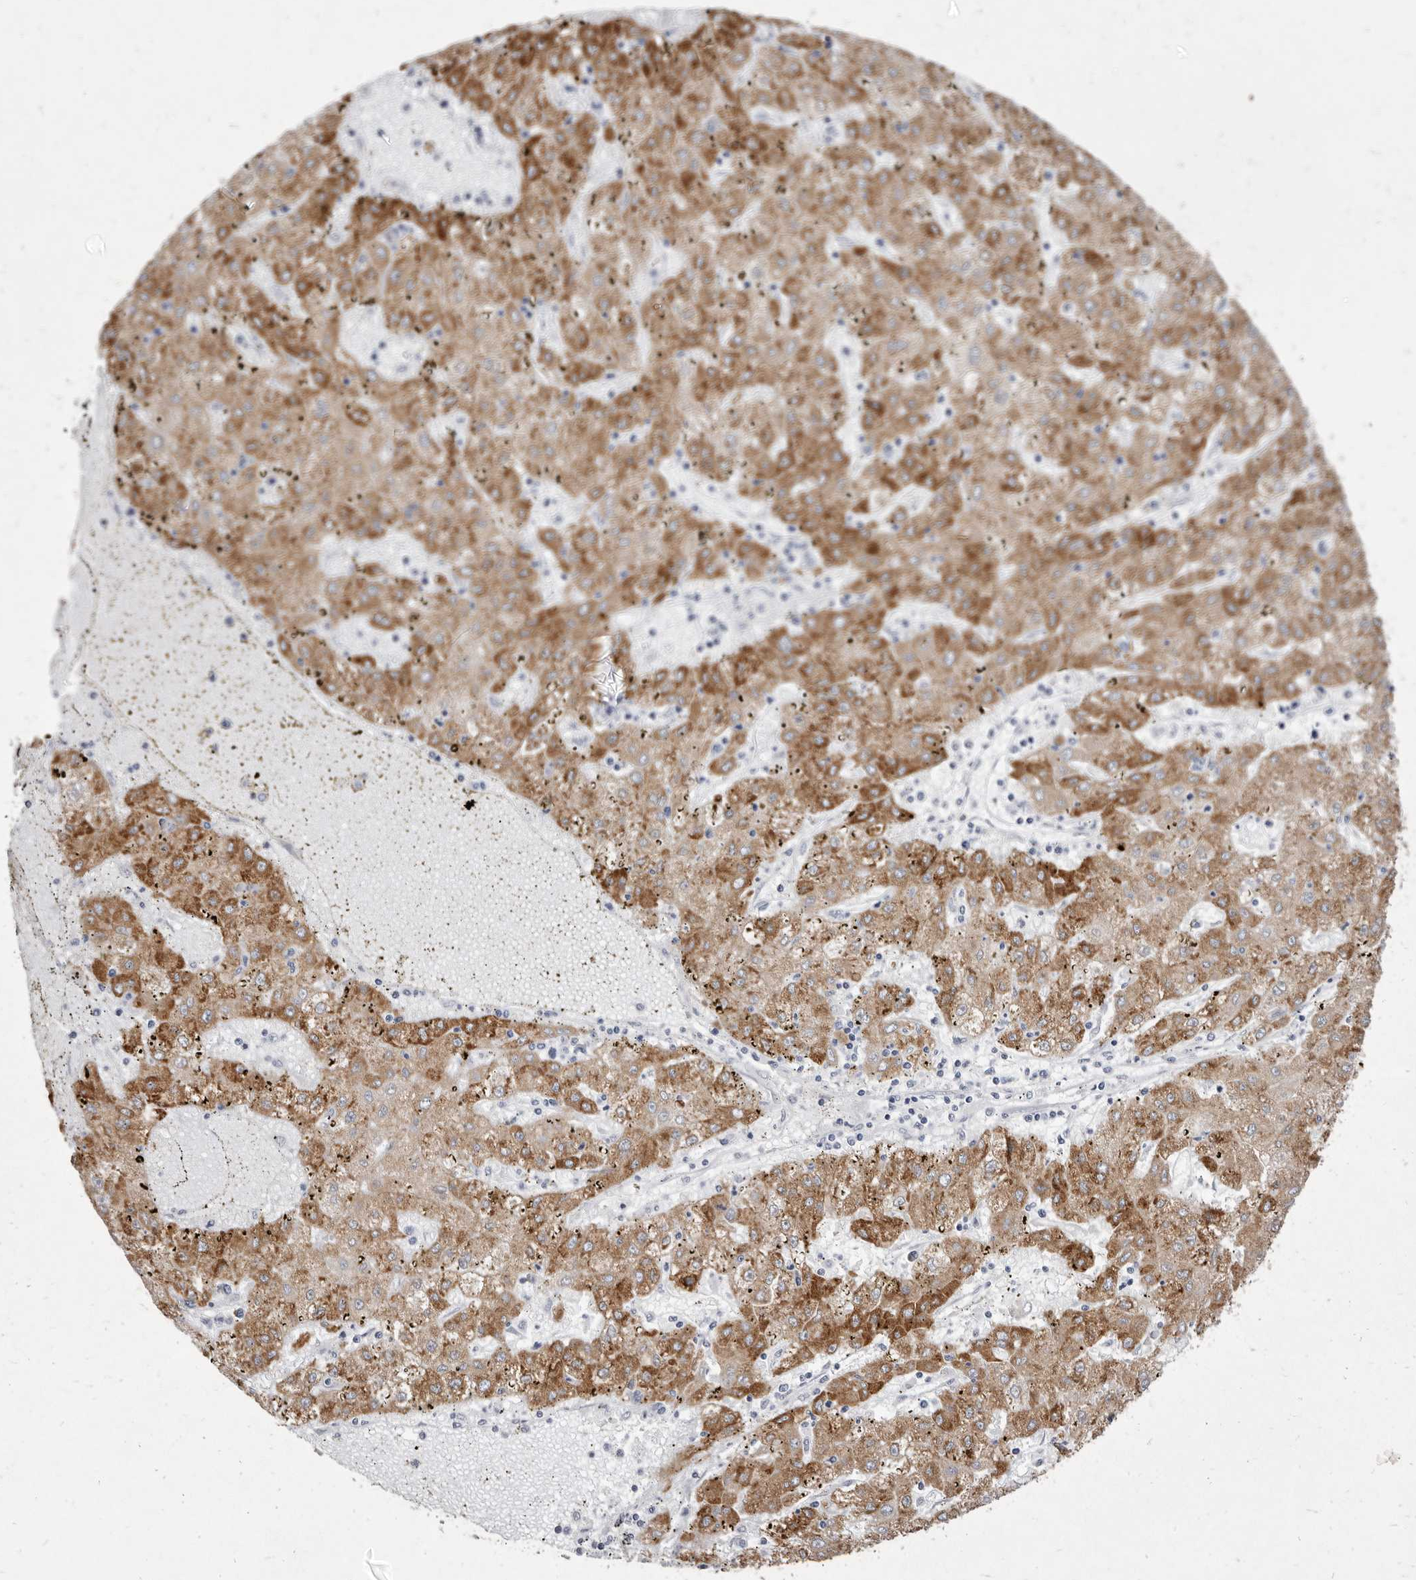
{"staining": {"intensity": "moderate", "quantity": ">75%", "location": "cytoplasmic/membranous"}, "tissue": "liver cancer", "cell_type": "Tumor cells", "image_type": "cancer", "snomed": [{"axis": "morphology", "description": "Carcinoma, Hepatocellular, NOS"}, {"axis": "topography", "description": "Liver"}], "caption": "Liver hepatocellular carcinoma stained for a protein (brown) reveals moderate cytoplasmic/membranous positive expression in about >75% of tumor cells.", "gene": "CYP2E1", "patient": {"sex": "male", "age": 72}}